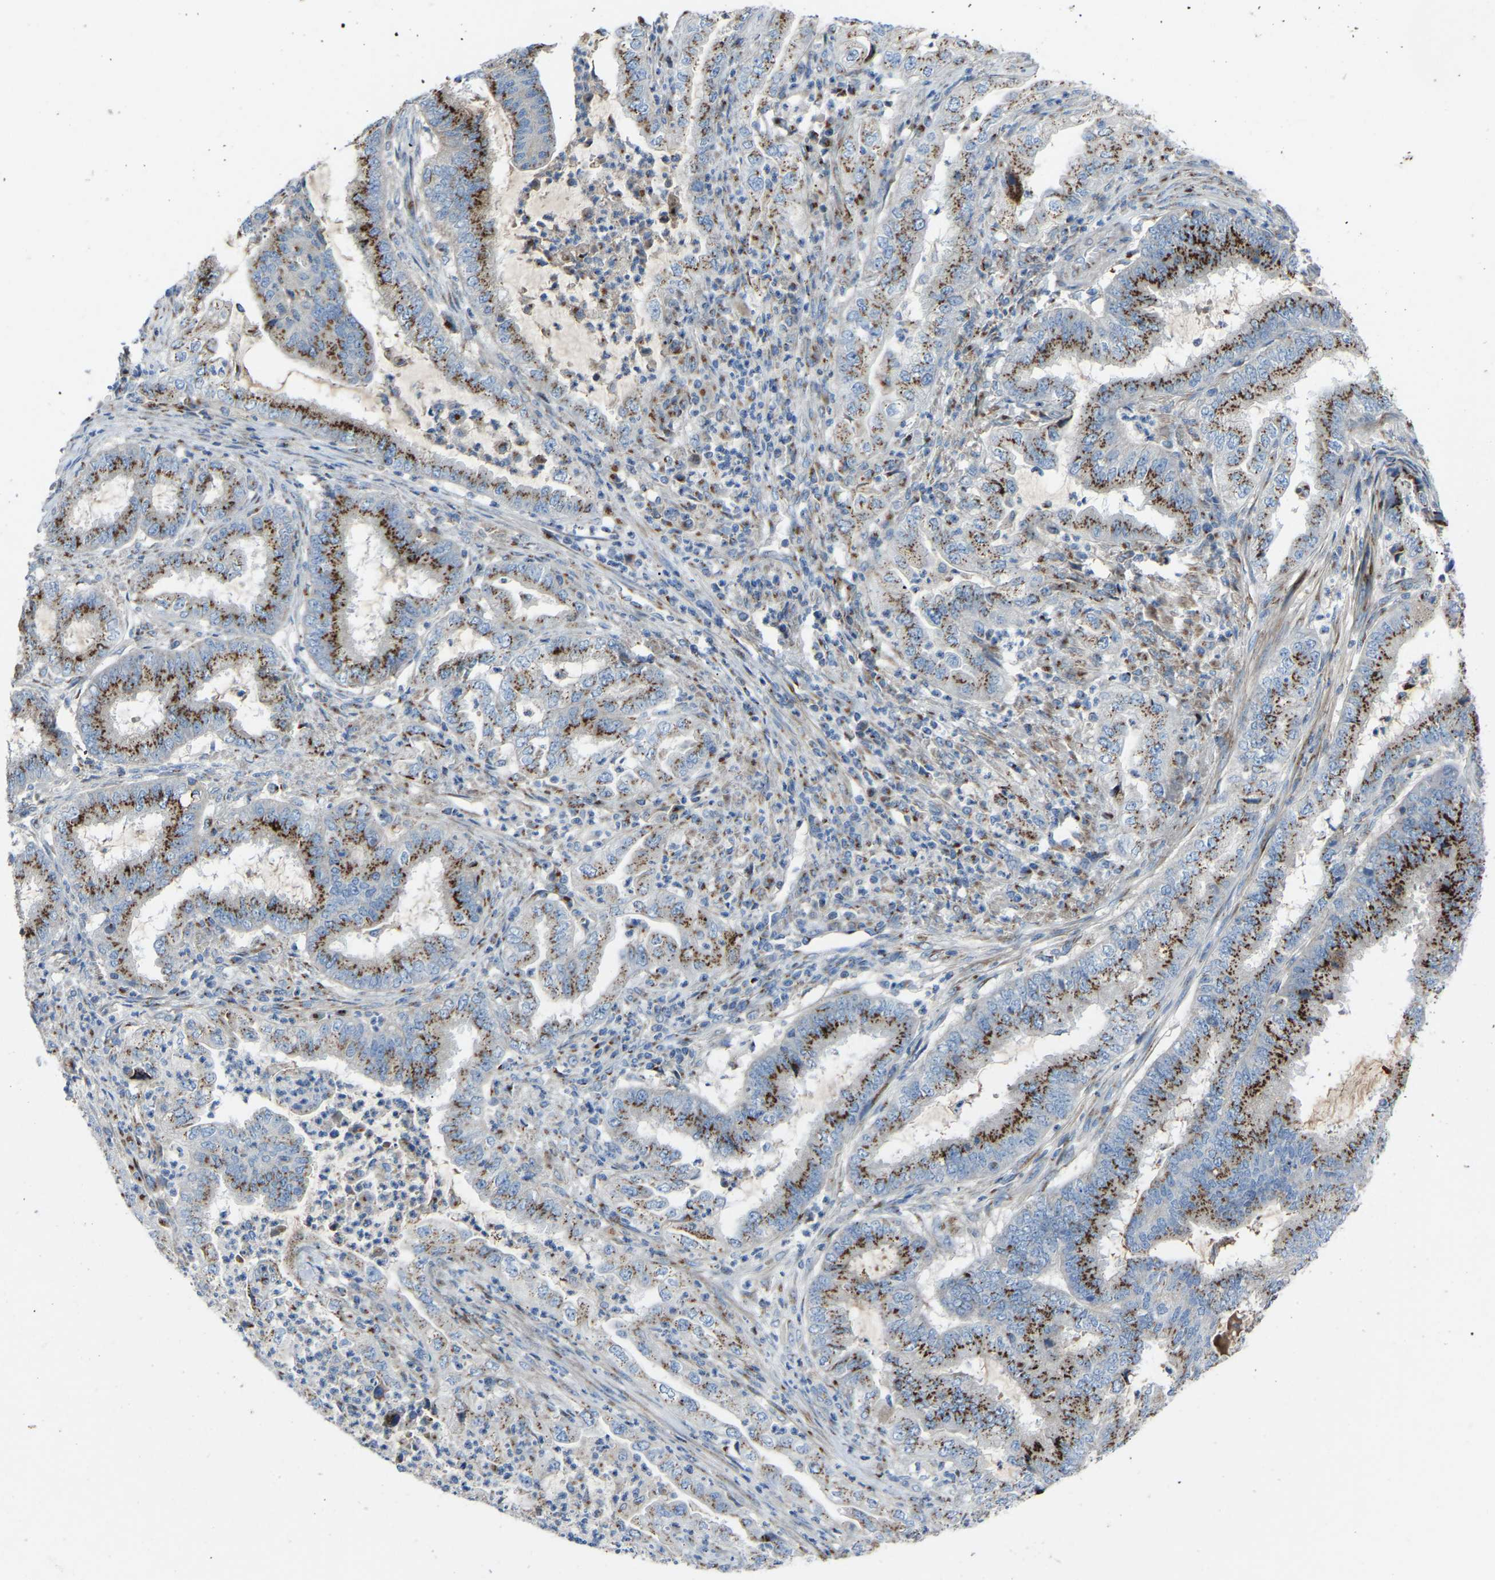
{"staining": {"intensity": "strong", "quantity": ">75%", "location": "cytoplasmic/membranous"}, "tissue": "endometrial cancer", "cell_type": "Tumor cells", "image_type": "cancer", "snomed": [{"axis": "morphology", "description": "Adenocarcinoma, NOS"}, {"axis": "topography", "description": "Endometrium"}], "caption": "Adenocarcinoma (endometrial) stained with a protein marker exhibits strong staining in tumor cells.", "gene": "CANT1", "patient": {"sex": "female", "age": 51}}